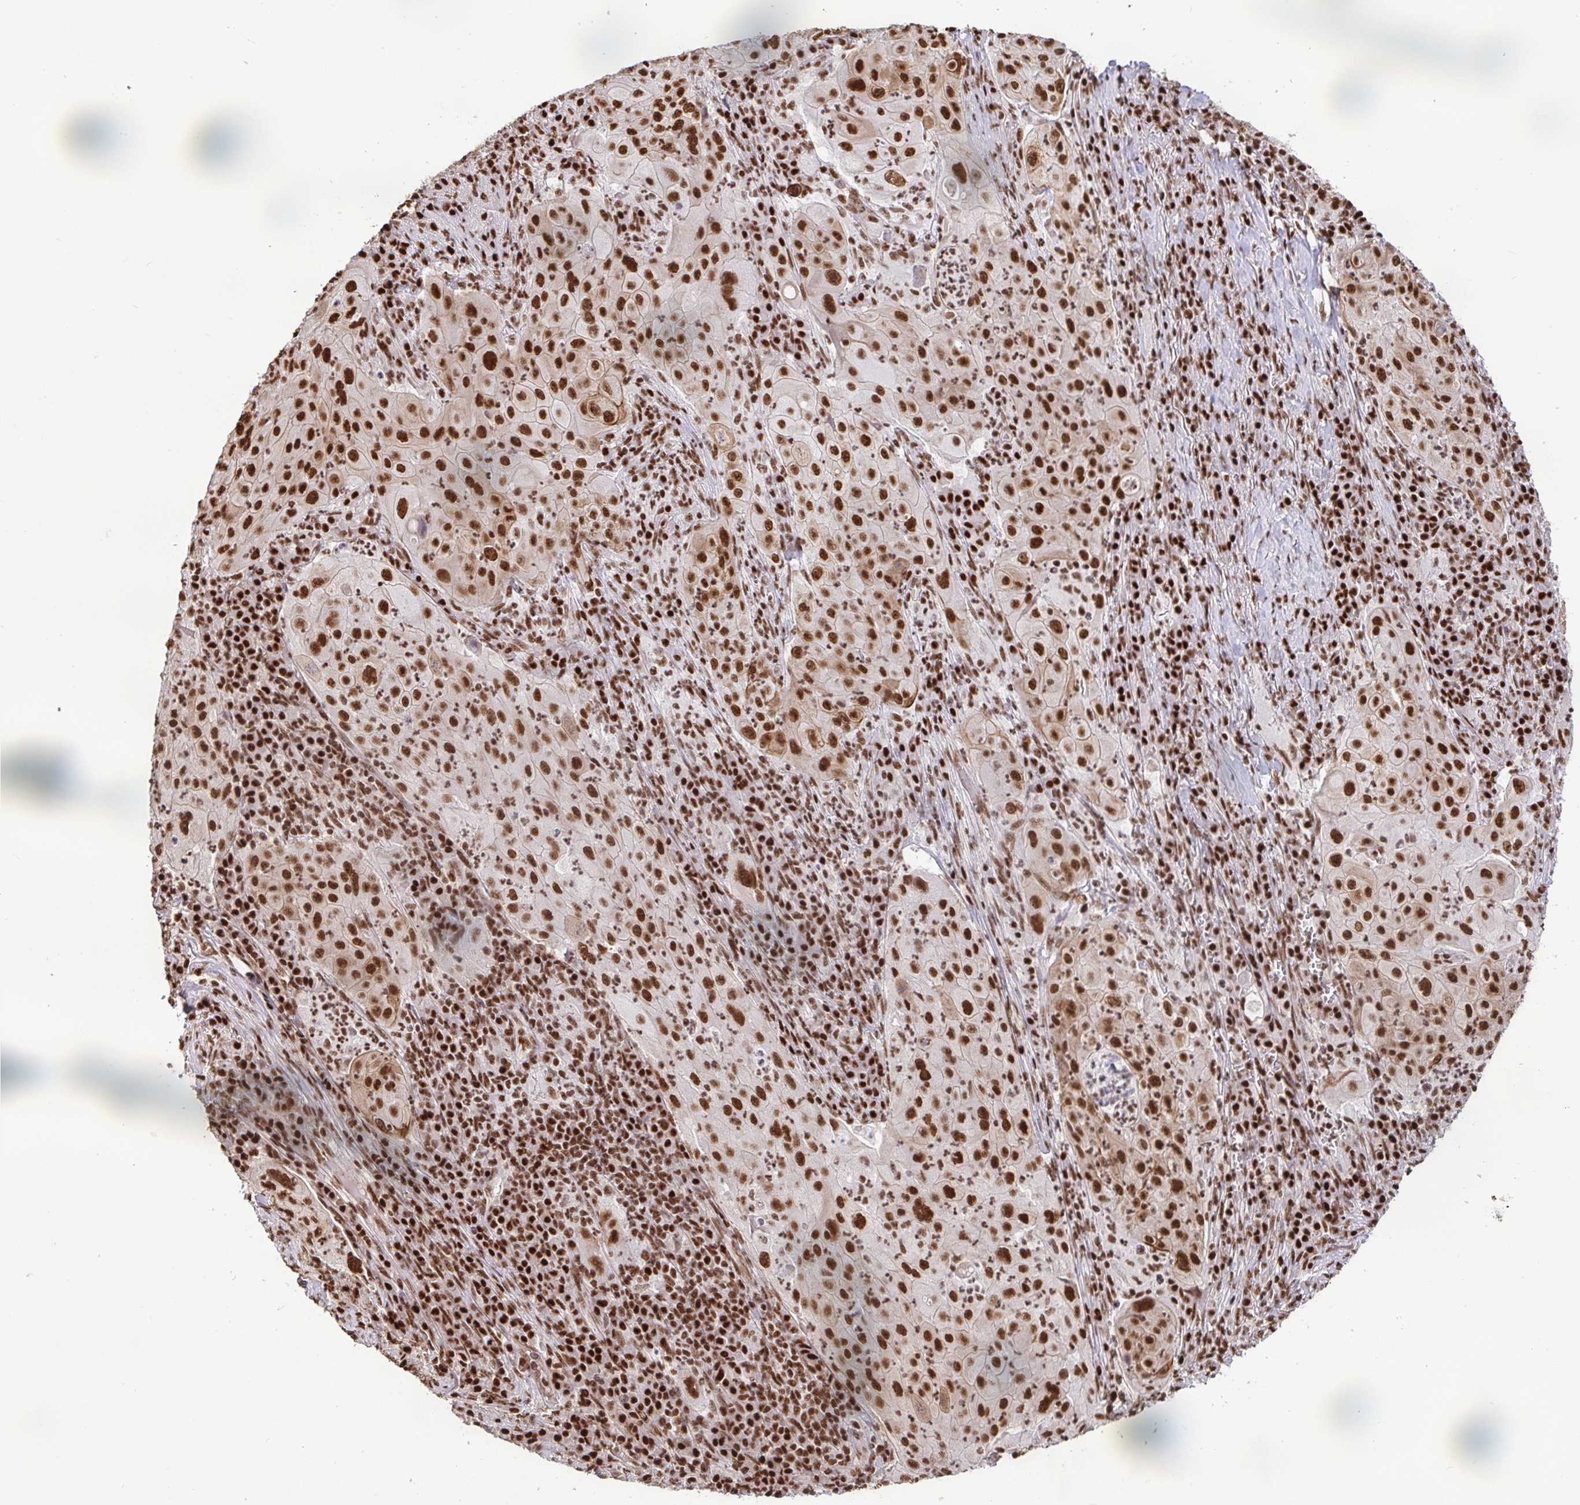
{"staining": {"intensity": "strong", "quantity": ">75%", "location": "nuclear"}, "tissue": "lung cancer", "cell_type": "Tumor cells", "image_type": "cancer", "snomed": [{"axis": "morphology", "description": "Squamous cell carcinoma, NOS"}, {"axis": "topography", "description": "Lung"}], "caption": "IHC photomicrograph of human lung squamous cell carcinoma stained for a protein (brown), which shows high levels of strong nuclear expression in about >75% of tumor cells.", "gene": "SP3", "patient": {"sex": "female", "age": 59}}